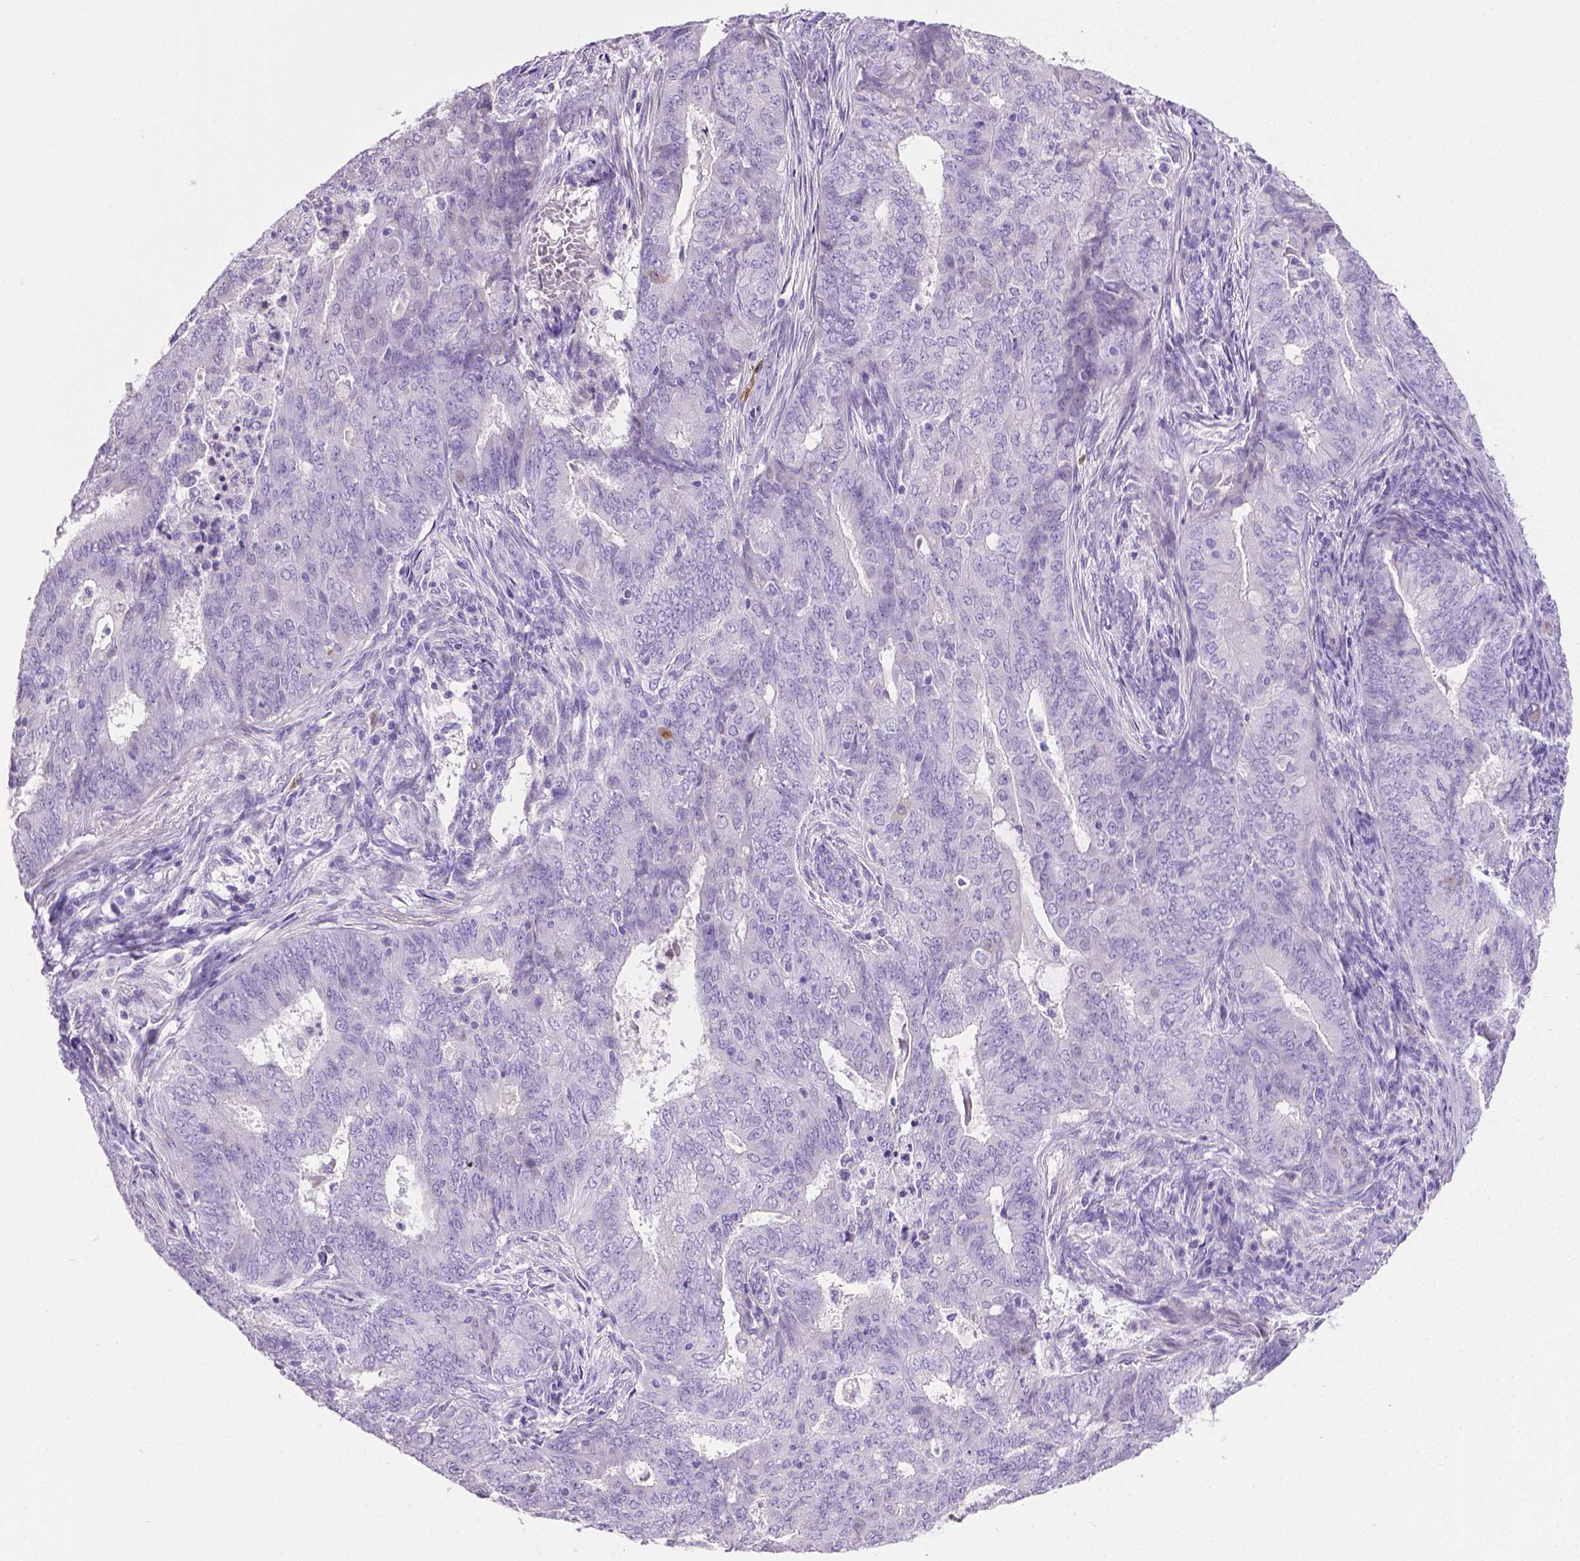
{"staining": {"intensity": "negative", "quantity": "none", "location": "none"}, "tissue": "endometrial cancer", "cell_type": "Tumor cells", "image_type": "cancer", "snomed": [{"axis": "morphology", "description": "Adenocarcinoma, NOS"}, {"axis": "topography", "description": "Endometrium"}], "caption": "The photomicrograph exhibits no significant staining in tumor cells of endometrial adenocarcinoma. (Stains: DAB (3,3'-diaminobenzidine) immunohistochemistry with hematoxylin counter stain, Microscopy: brightfield microscopy at high magnification).", "gene": "PNMA2", "patient": {"sex": "female", "age": 62}}